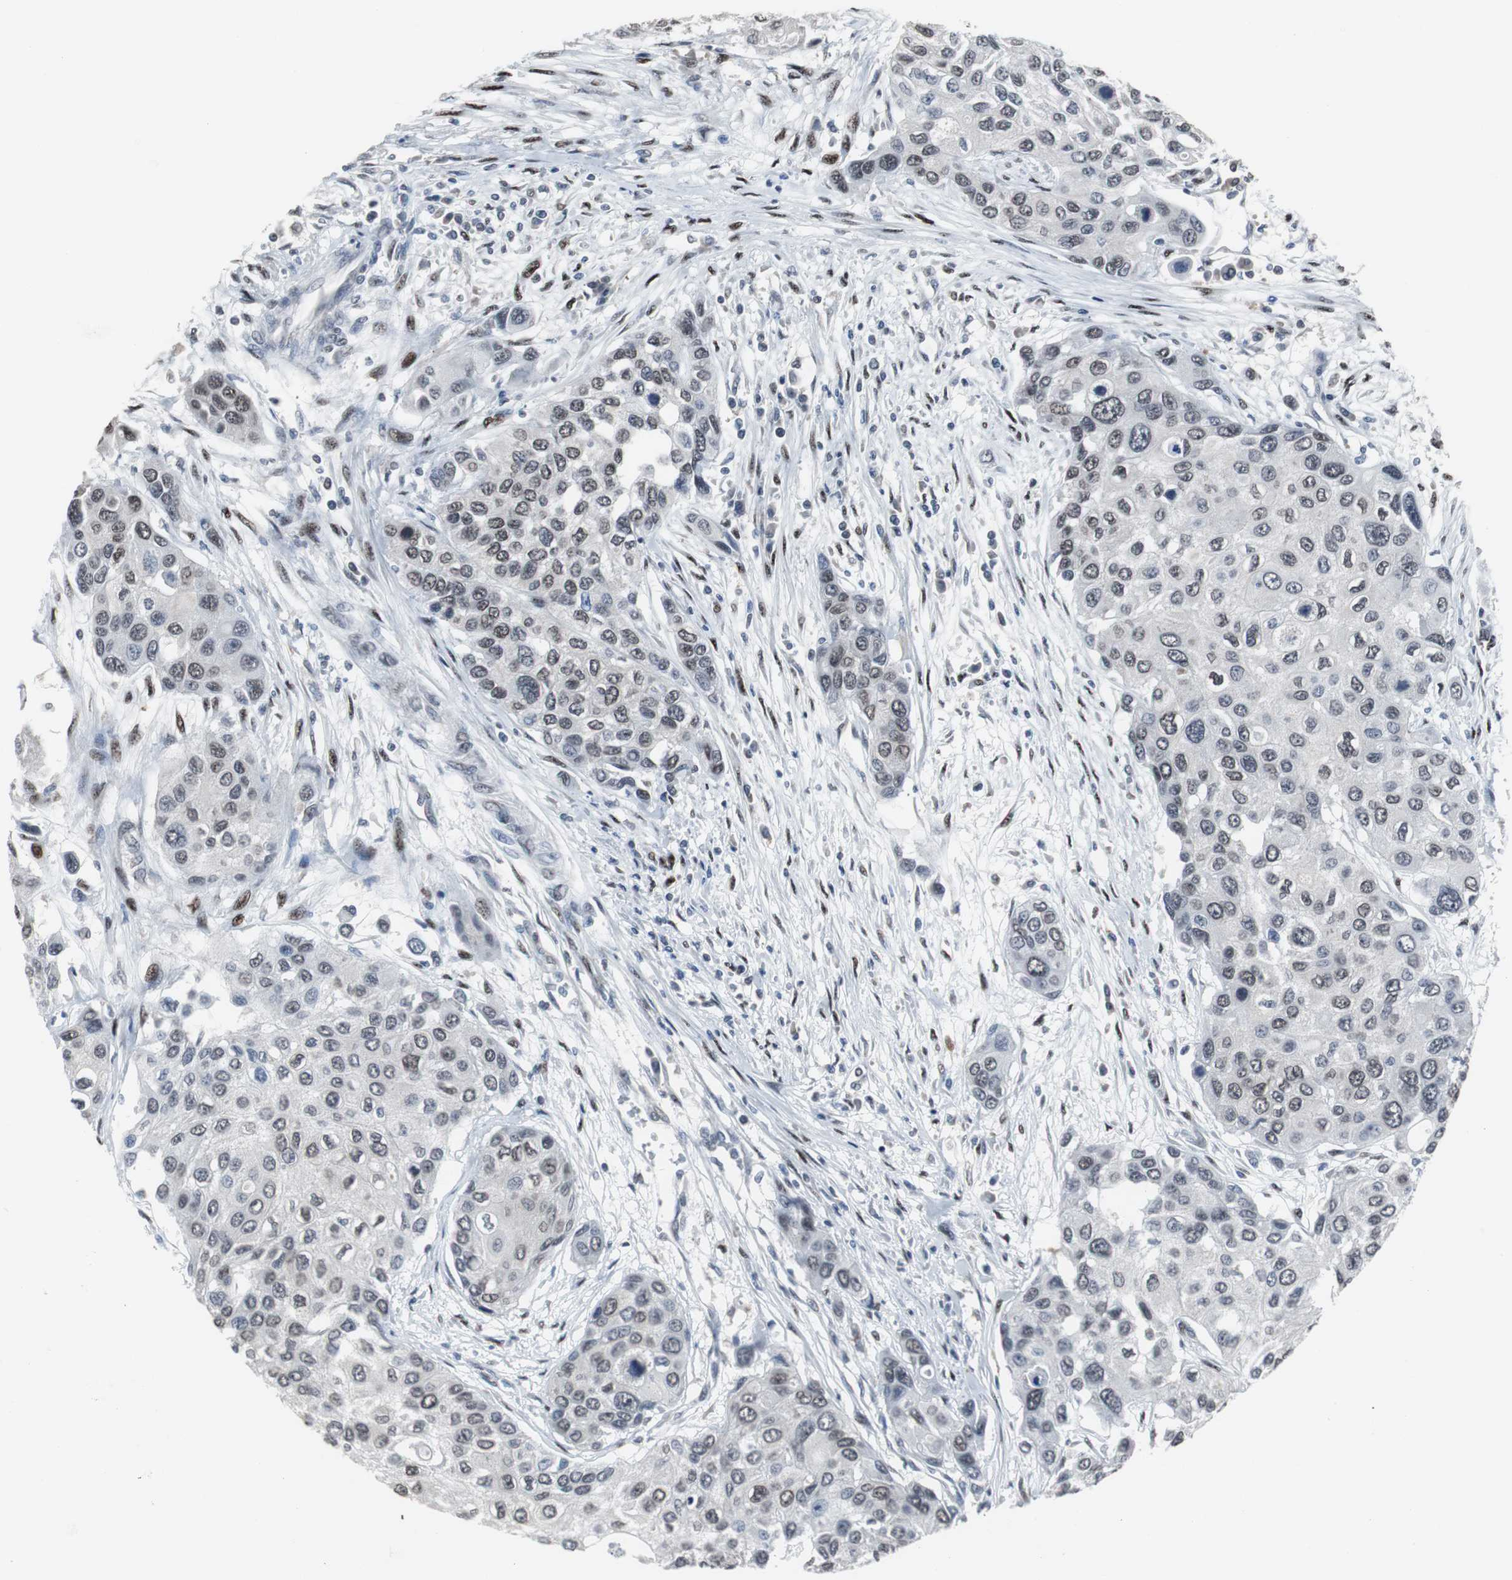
{"staining": {"intensity": "weak", "quantity": "25%-75%", "location": "nuclear"}, "tissue": "urothelial cancer", "cell_type": "Tumor cells", "image_type": "cancer", "snomed": [{"axis": "morphology", "description": "Urothelial carcinoma, High grade"}, {"axis": "topography", "description": "Urinary bladder"}], "caption": "High-magnification brightfield microscopy of urothelial carcinoma (high-grade) stained with DAB (3,3'-diaminobenzidine) (brown) and counterstained with hematoxylin (blue). tumor cells exhibit weak nuclear expression is seen in approximately25%-75% of cells.", "gene": "FOXP4", "patient": {"sex": "female", "age": 56}}